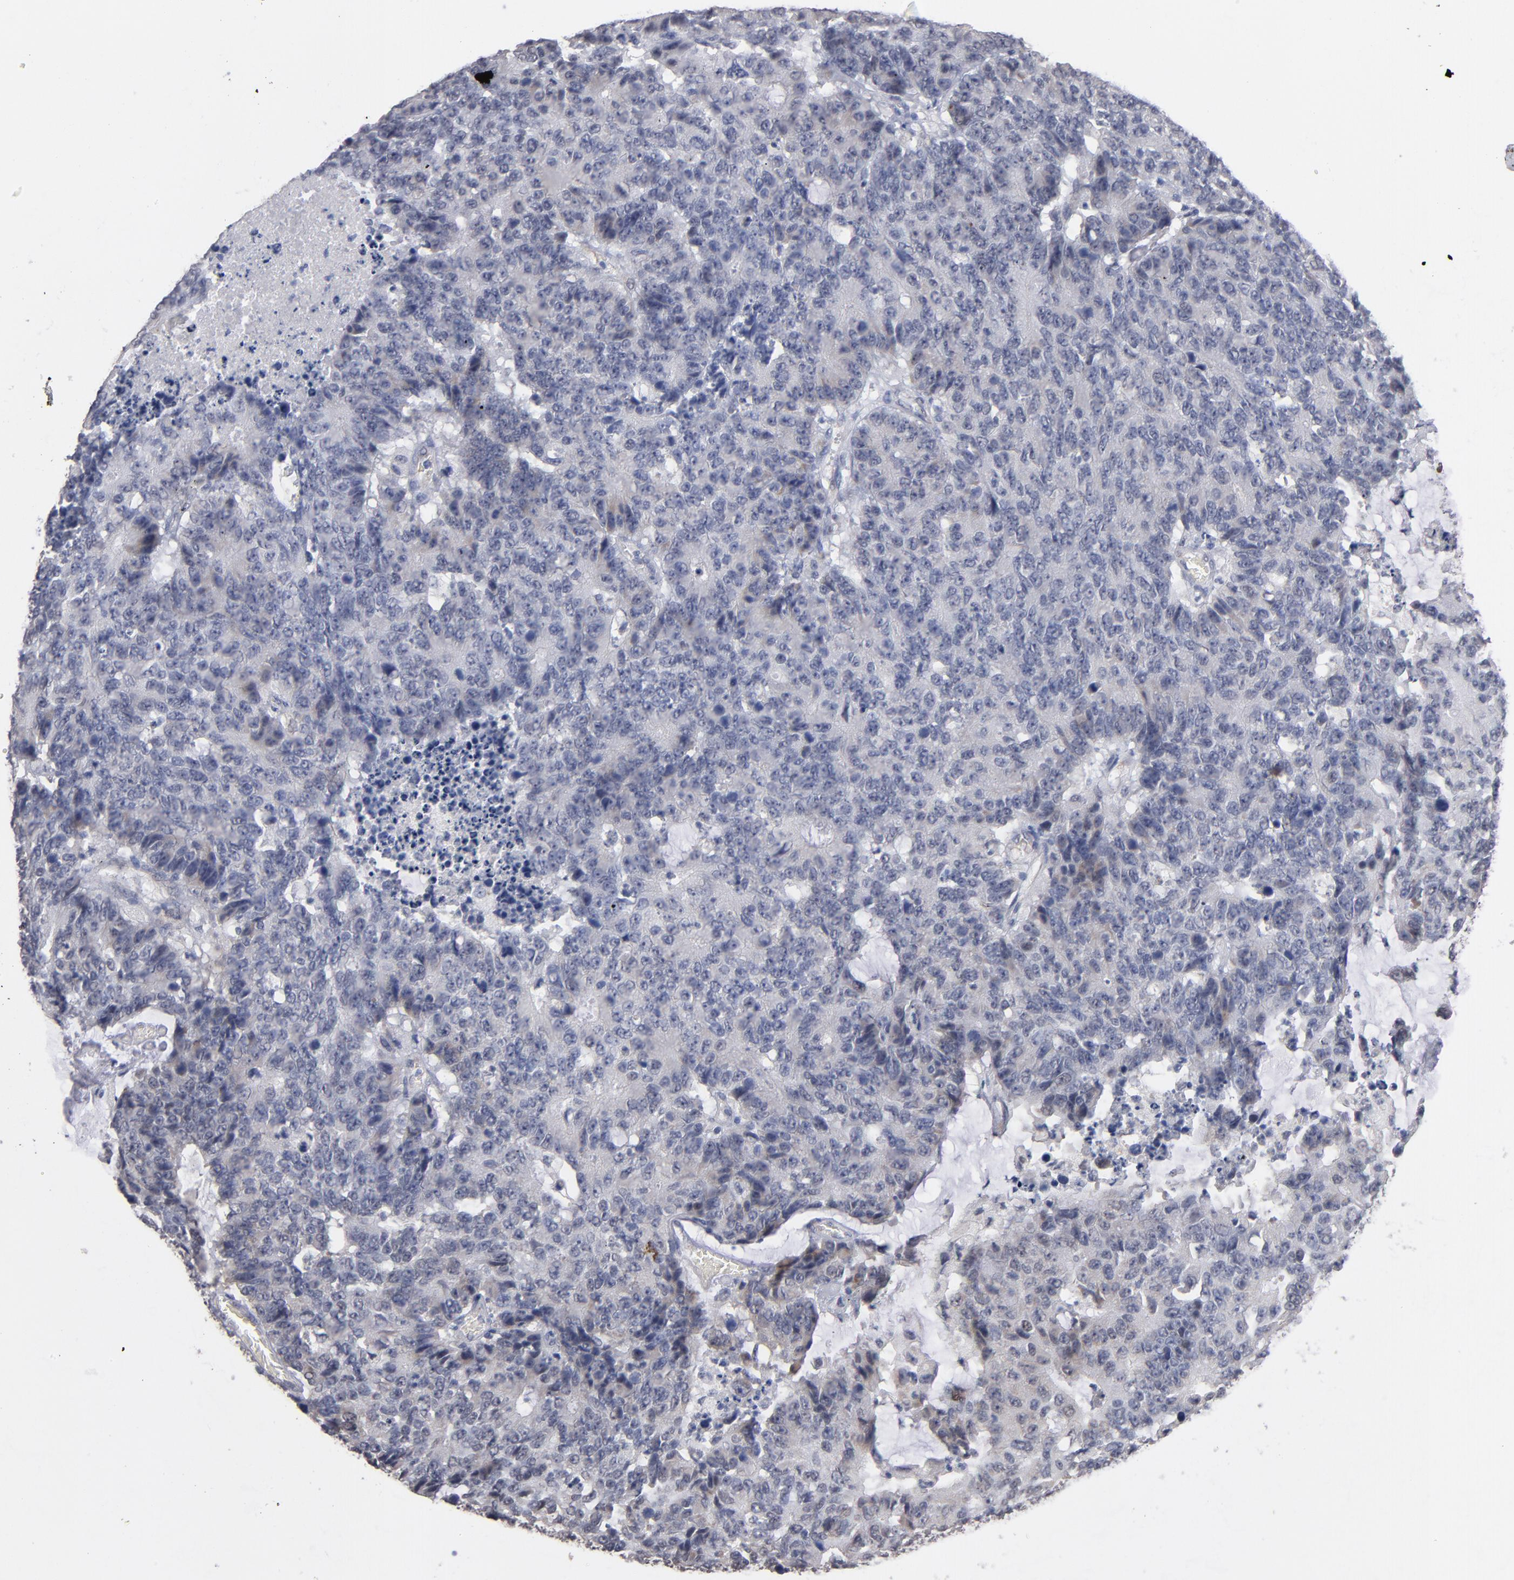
{"staining": {"intensity": "negative", "quantity": "none", "location": "none"}, "tissue": "colorectal cancer", "cell_type": "Tumor cells", "image_type": "cancer", "snomed": [{"axis": "morphology", "description": "Adenocarcinoma, NOS"}, {"axis": "topography", "description": "Colon"}], "caption": "High power microscopy image of an IHC image of colorectal adenocarcinoma, revealing no significant positivity in tumor cells. (IHC, brightfield microscopy, high magnification).", "gene": "MN1", "patient": {"sex": "female", "age": 86}}